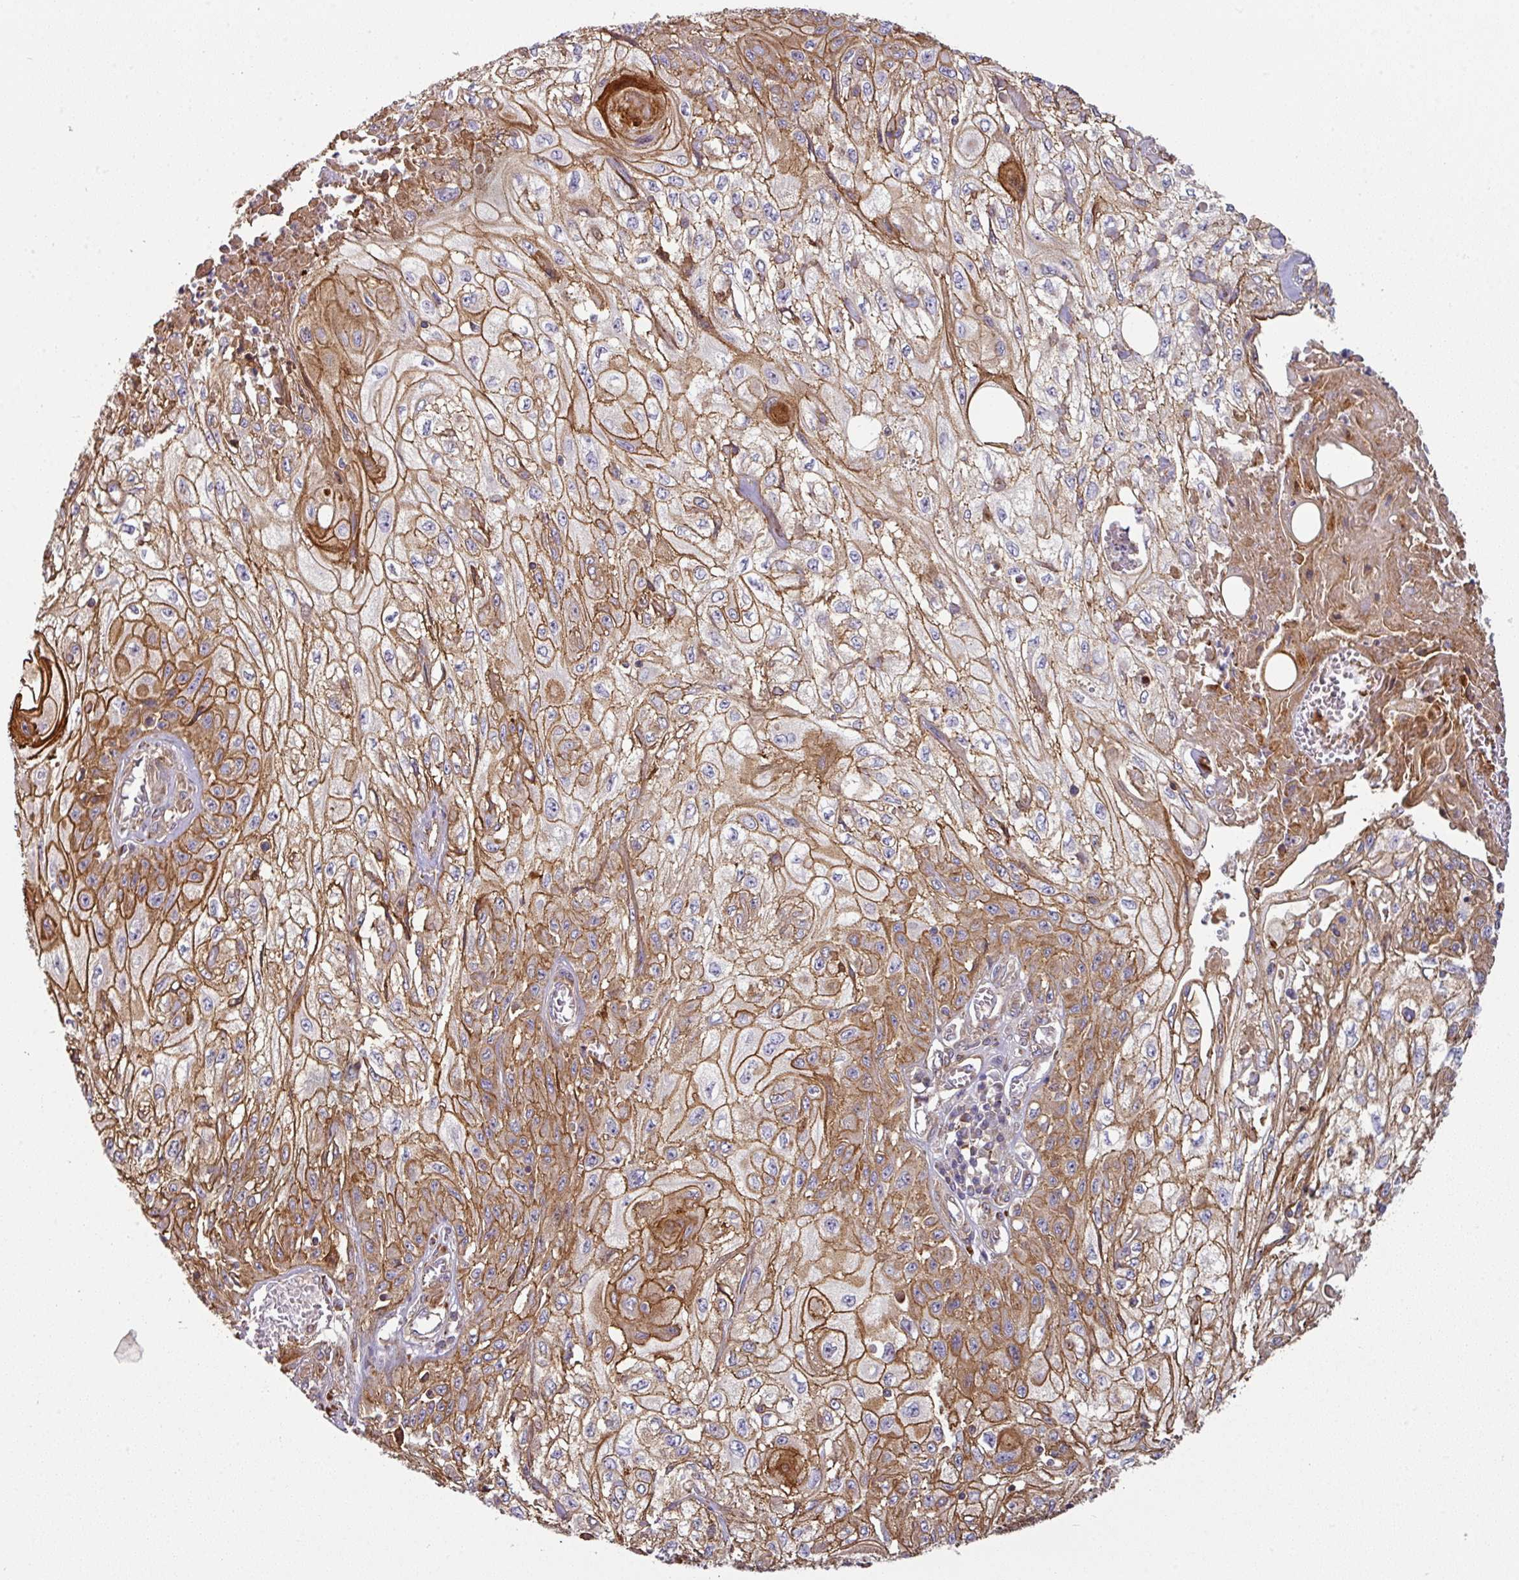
{"staining": {"intensity": "moderate", "quantity": ">75%", "location": "cytoplasmic/membranous"}, "tissue": "skin cancer", "cell_type": "Tumor cells", "image_type": "cancer", "snomed": [{"axis": "morphology", "description": "Squamous cell carcinoma, NOS"}, {"axis": "morphology", "description": "Squamous cell carcinoma, metastatic, NOS"}, {"axis": "topography", "description": "Skin"}, {"axis": "topography", "description": "Lymph node"}], "caption": "IHC image of neoplastic tissue: skin squamous cell carcinoma stained using IHC reveals medium levels of moderate protein expression localized specifically in the cytoplasmic/membranous of tumor cells, appearing as a cytoplasmic/membranous brown color.", "gene": "CASP2", "patient": {"sex": "male", "age": 75}}